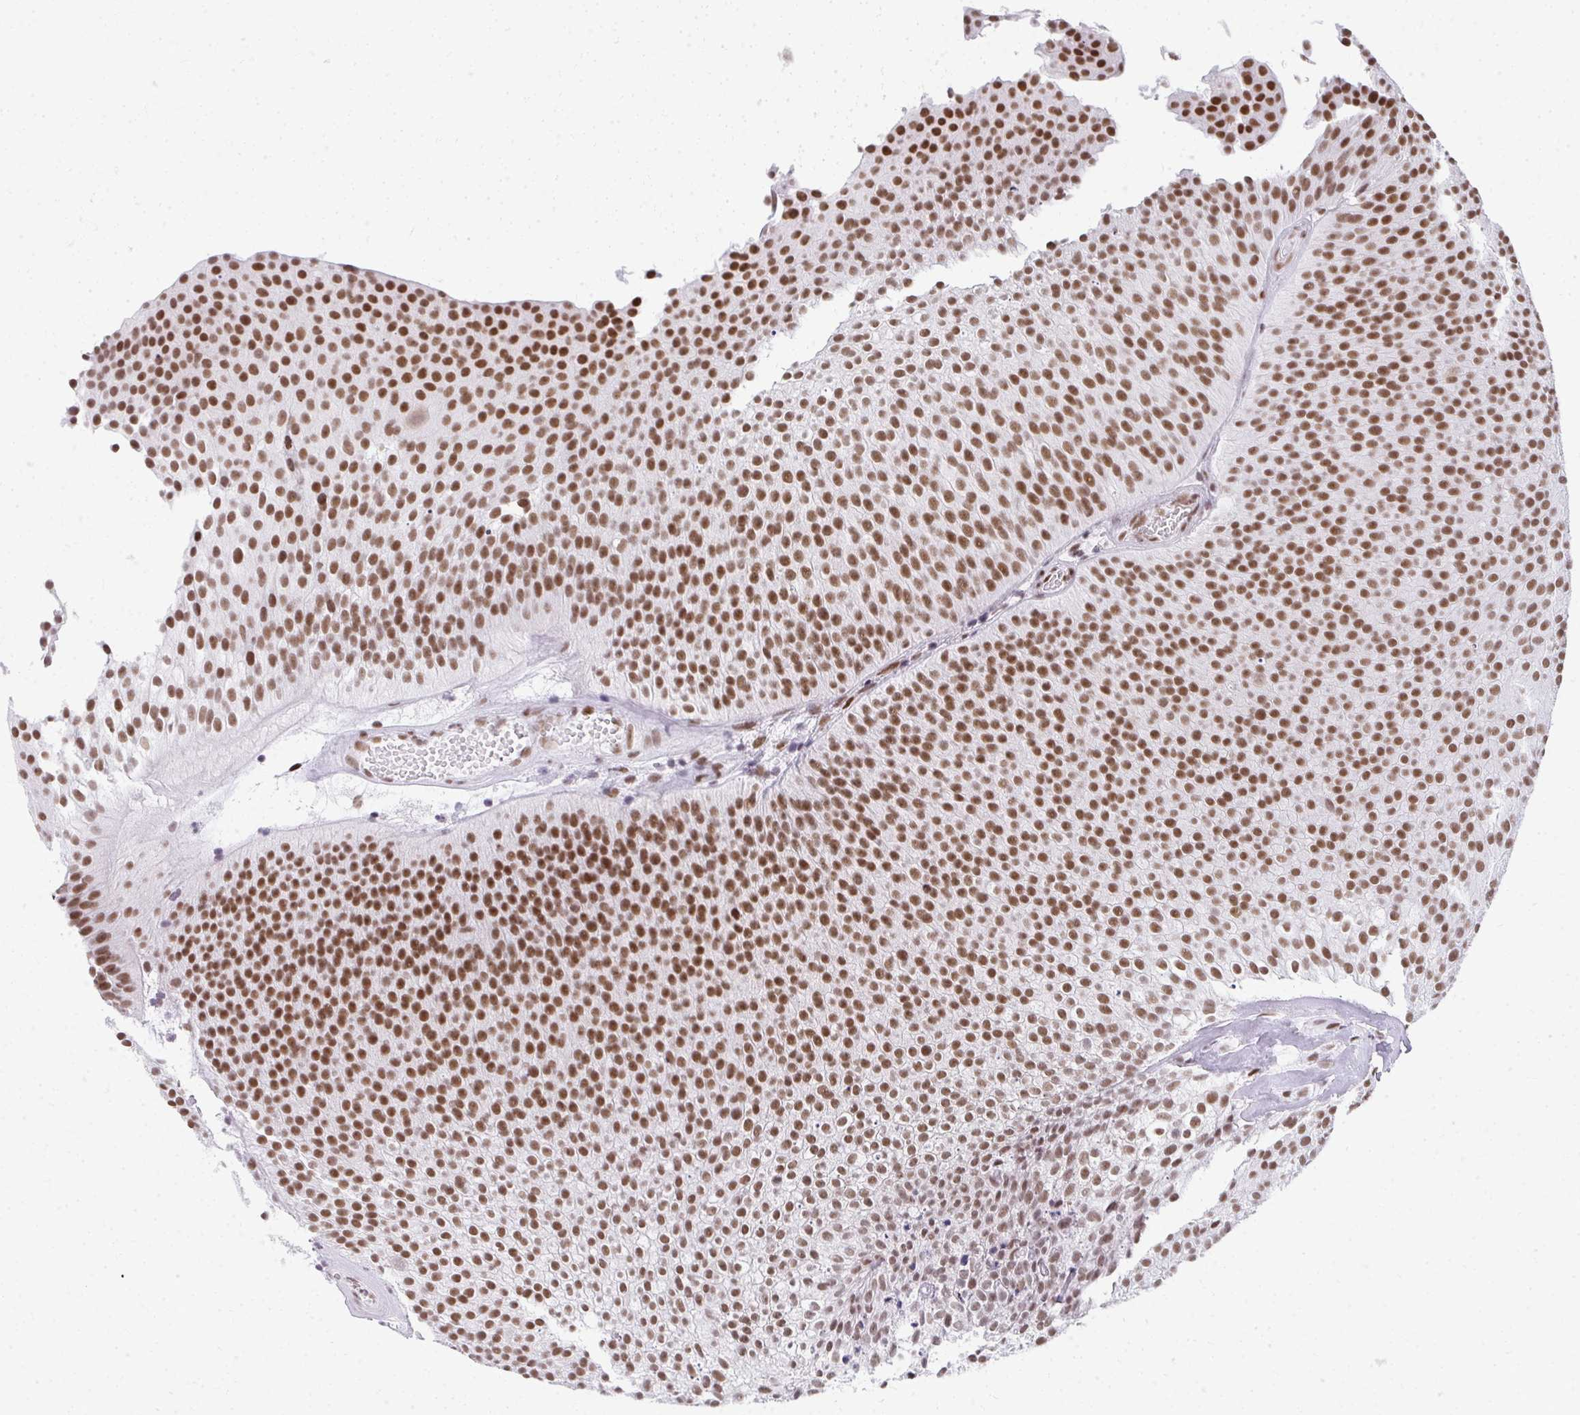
{"staining": {"intensity": "moderate", "quantity": ">75%", "location": "nuclear"}, "tissue": "urothelial cancer", "cell_type": "Tumor cells", "image_type": "cancer", "snomed": [{"axis": "morphology", "description": "Urothelial carcinoma, Low grade"}, {"axis": "topography", "description": "Urinary bladder"}], "caption": "Urothelial carcinoma (low-grade) stained with a protein marker displays moderate staining in tumor cells.", "gene": "CREBBP", "patient": {"sex": "male", "age": 91}}